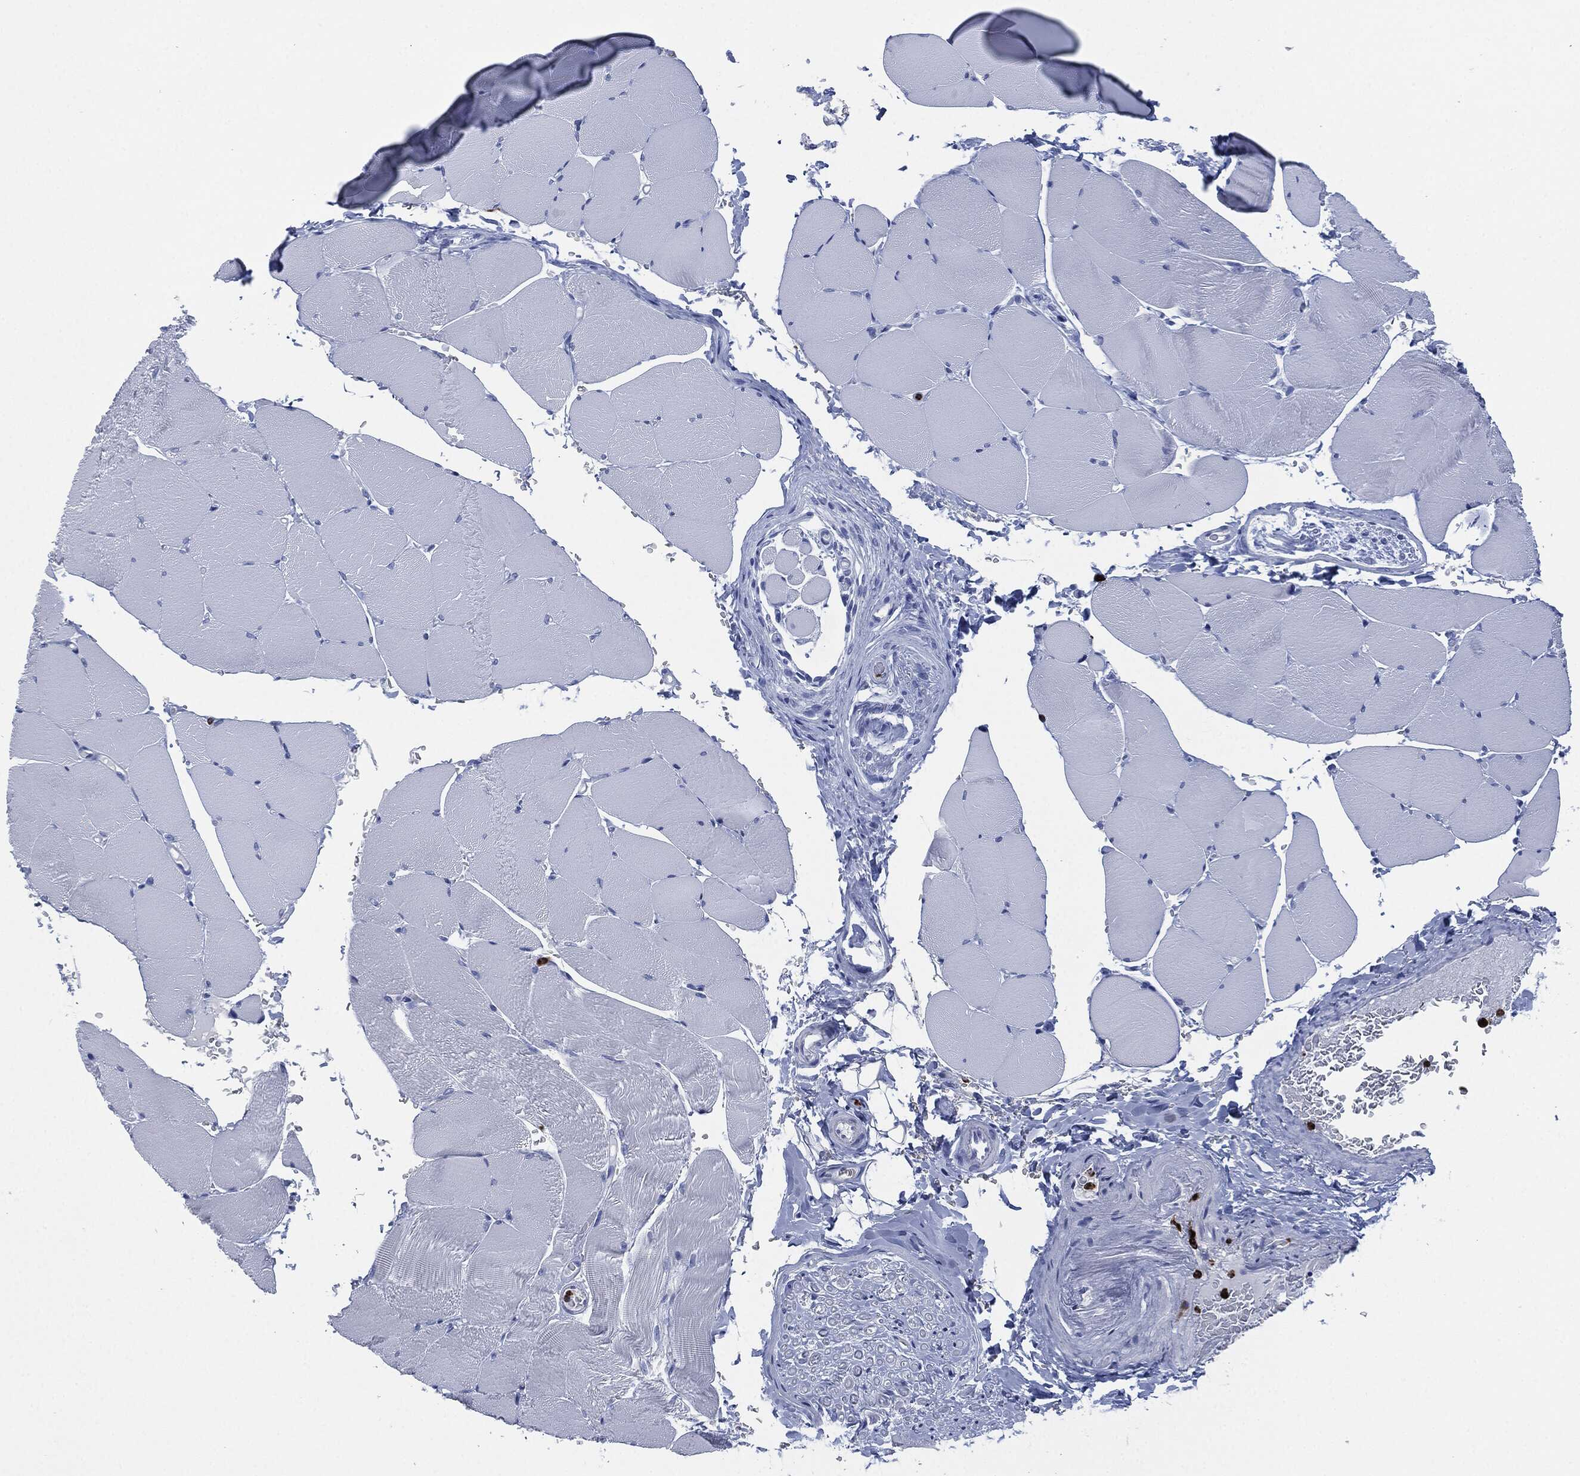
{"staining": {"intensity": "negative", "quantity": "none", "location": "none"}, "tissue": "skeletal muscle", "cell_type": "Myocytes", "image_type": "normal", "snomed": [{"axis": "morphology", "description": "Normal tissue, NOS"}, {"axis": "topography", "description": "Skeletal muscle"}], "caption": "This photomicrograph is of unremarkable skeletal muscle stained with immunohistochemistry to label a protein in brown with the nuclei are counter-stained blue. There is no staining in myocytes. Brightfield microscopy of immunohistochemistry (IHC) stained with DAB (3,3'-diaminobenzidine) (brown) and hematoxylin (blue), captured at high magnification.", "gene": "CEACAM8", "patient": {"sex": "female", "age": 37}}